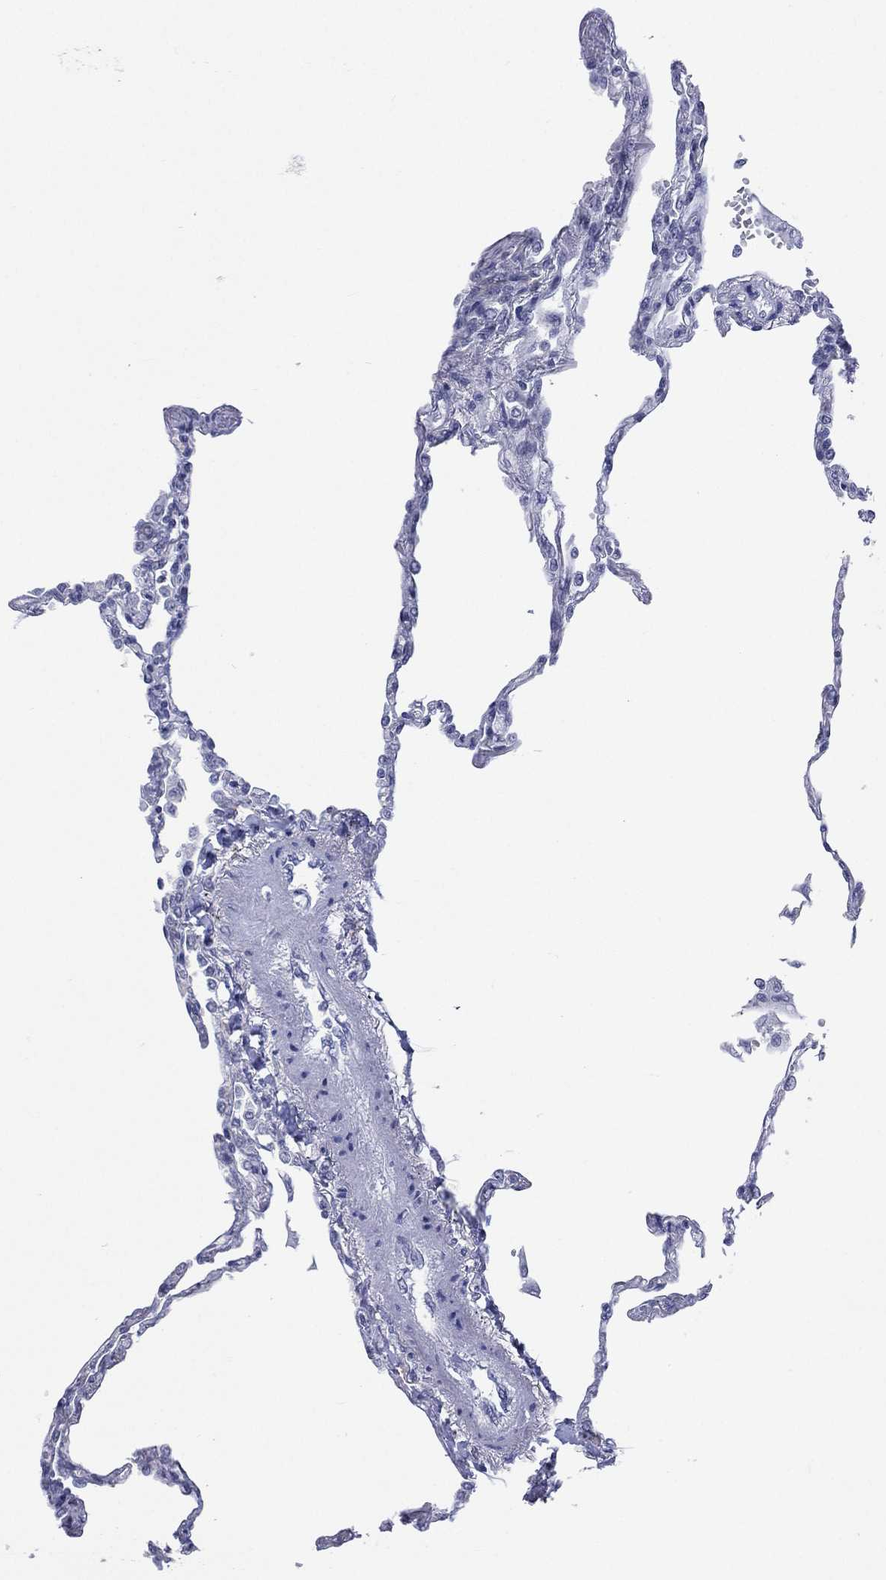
{"staining": {"intensity": "negative", "quantity": "none", "location": "none"}, "tissue": "lung", "cell_type": "Alveolar cells", "image_type": "normal", "snomed": [{"axis": "morphology", "description": "Normal tissue, NOS"}, {"axis": "topography", "description": "Lung"}], "caption": "IHC micrograph of unremarkable lung: lung stained with DAB exhibits no significant protein staining in alveolar cells.", "gene": "SSX1", "patient": {"sex": "male", "age": 78}}